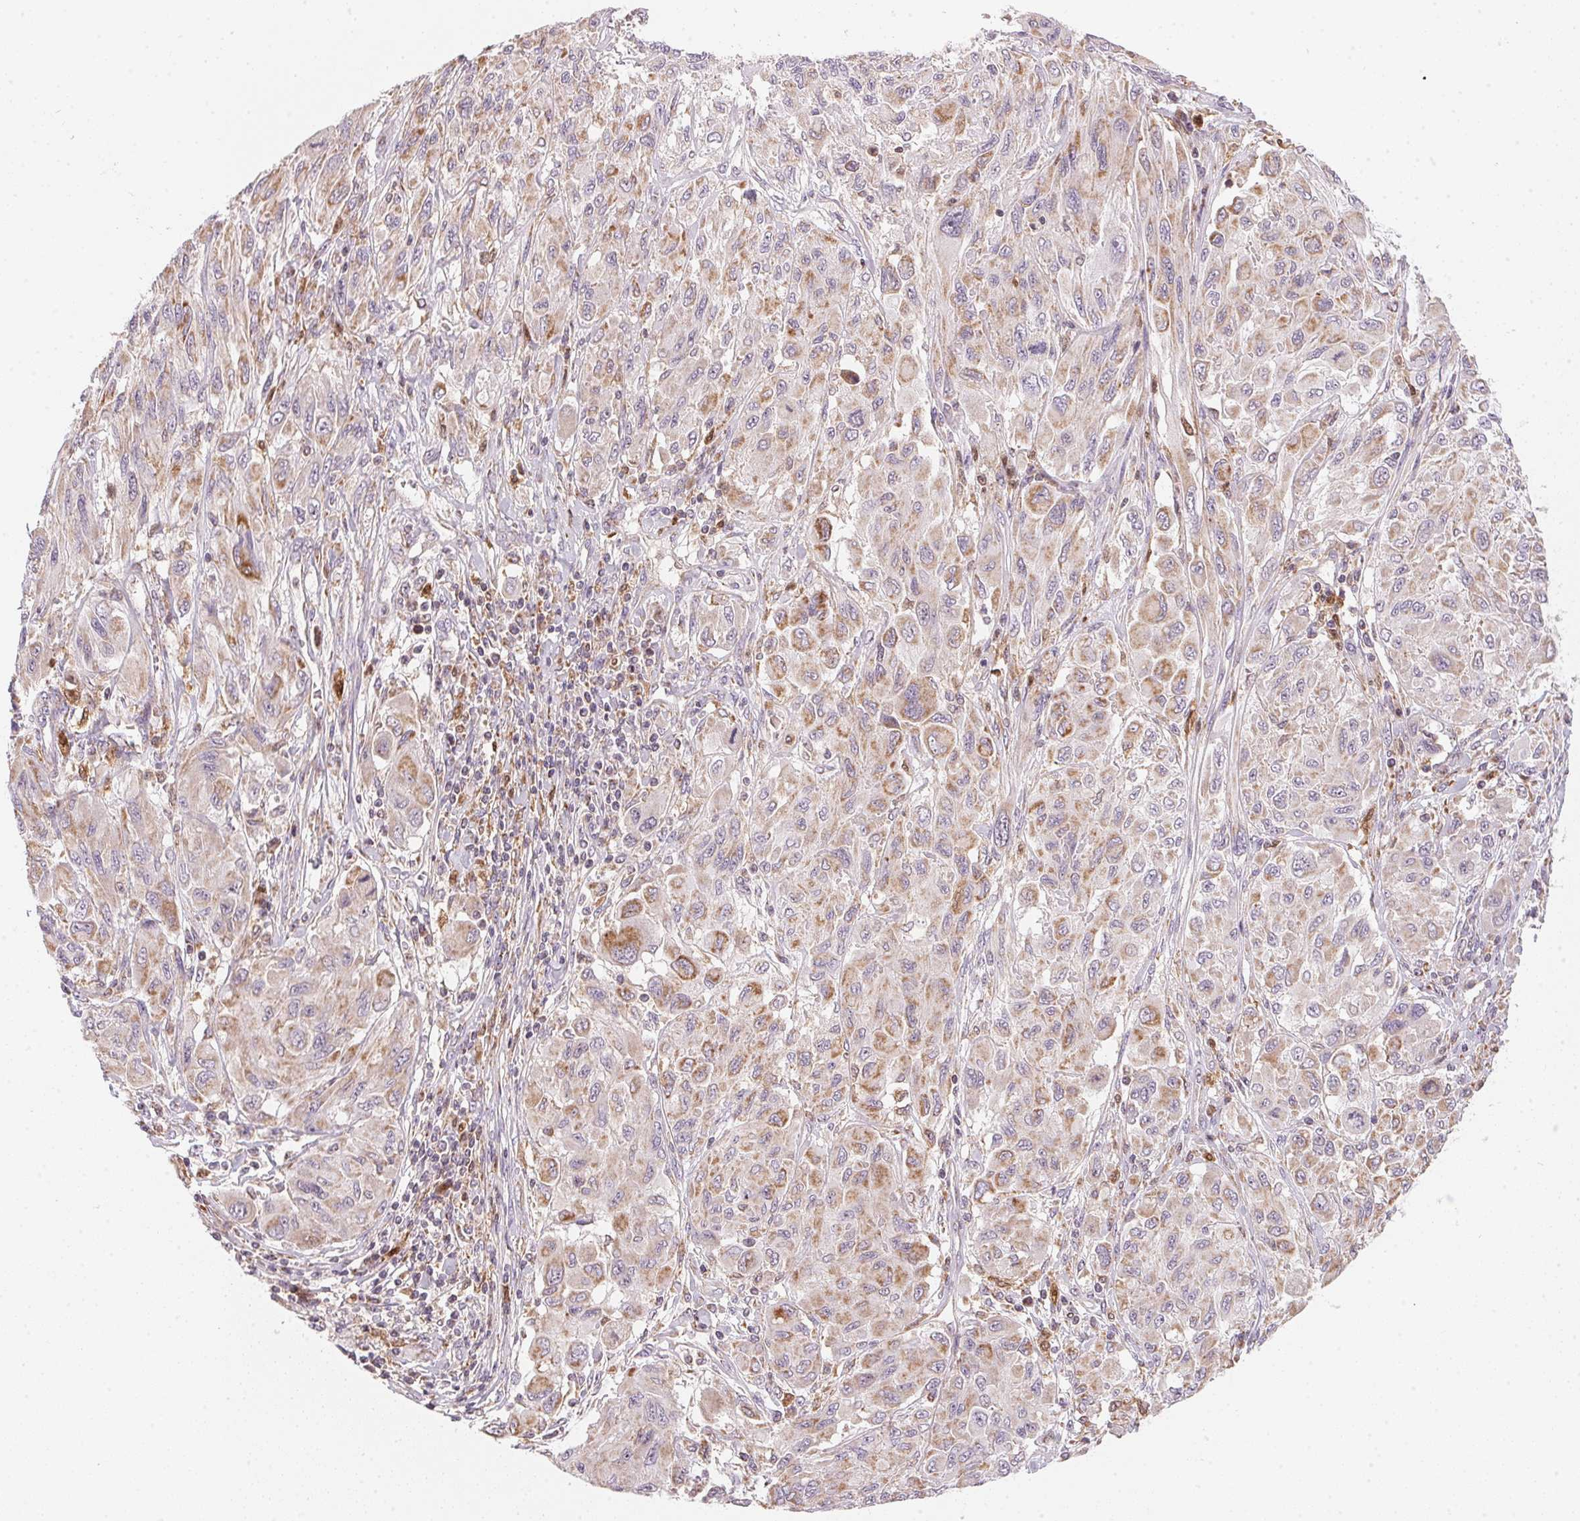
{"staining": {"intensity": "moderate", "quantity": "25%-75%", "location": "cytoplasmic/membranous"}, "tissue": "melanoma", "cell_type": "Tumor cells", "image_type": "cancer", "snomed": [{"axis": "morphology", "description": "Malignant melanoma, NOS"}, {"axis": "topography", "description": "Skin"}], "caption": "DAB immunohistochemical staining of malignant melanoma shows moderate cytoplasmic/membranous protein positivity in about 25%-75% of tumor cells.", "gene": "COQ7", "patient": {"sex": "female", "age": 91}}